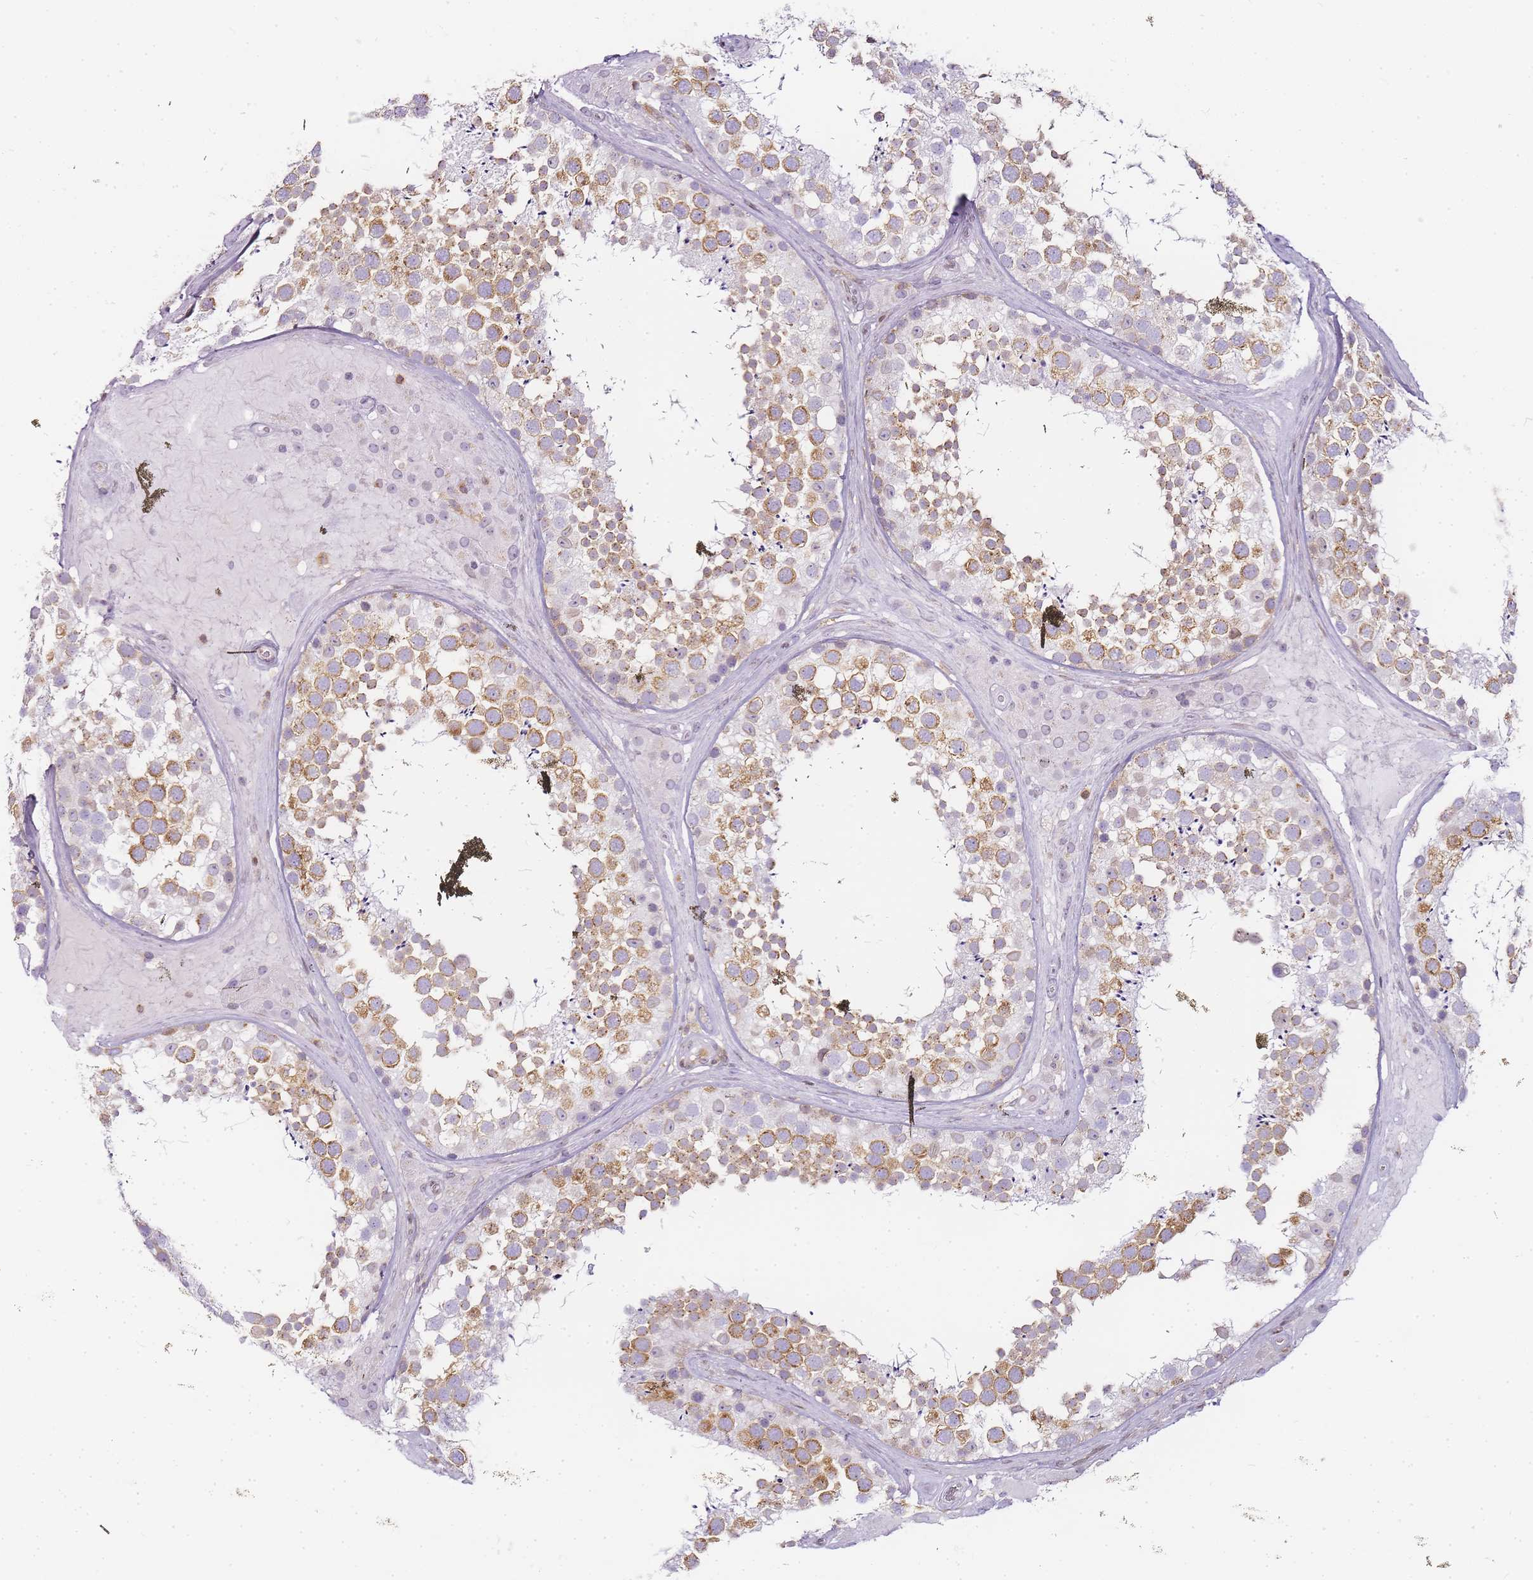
{"staining": {"intensity": "moderate", "quantity": "25%-75%", "location": "cytoplasmic/membranous"}, "tissue": "testis", "cell_type": "Cells in seminiferous ducts", "image_type": "normal", "snomed": [{"axis": "morphology", "description": "Normal tissue, NOS"}, {"axis": "topography", "description": "Testis"}], "caption": "High-magnification brightfield microscopy of unremarkable testis stained with DAB (brown) and counterstained with hematoxylin (blue). cells in seminiferous ducts exhibit moderate cytoplasmic/membranous expression is appreciated in about25%-75% of cells. (DAB (3,3'-diaminobenzidine) IHC with brightfield microscopy, high magnification).", "gene": "JAKMIP1", "patient": {"sex": "male", "age": 46}}